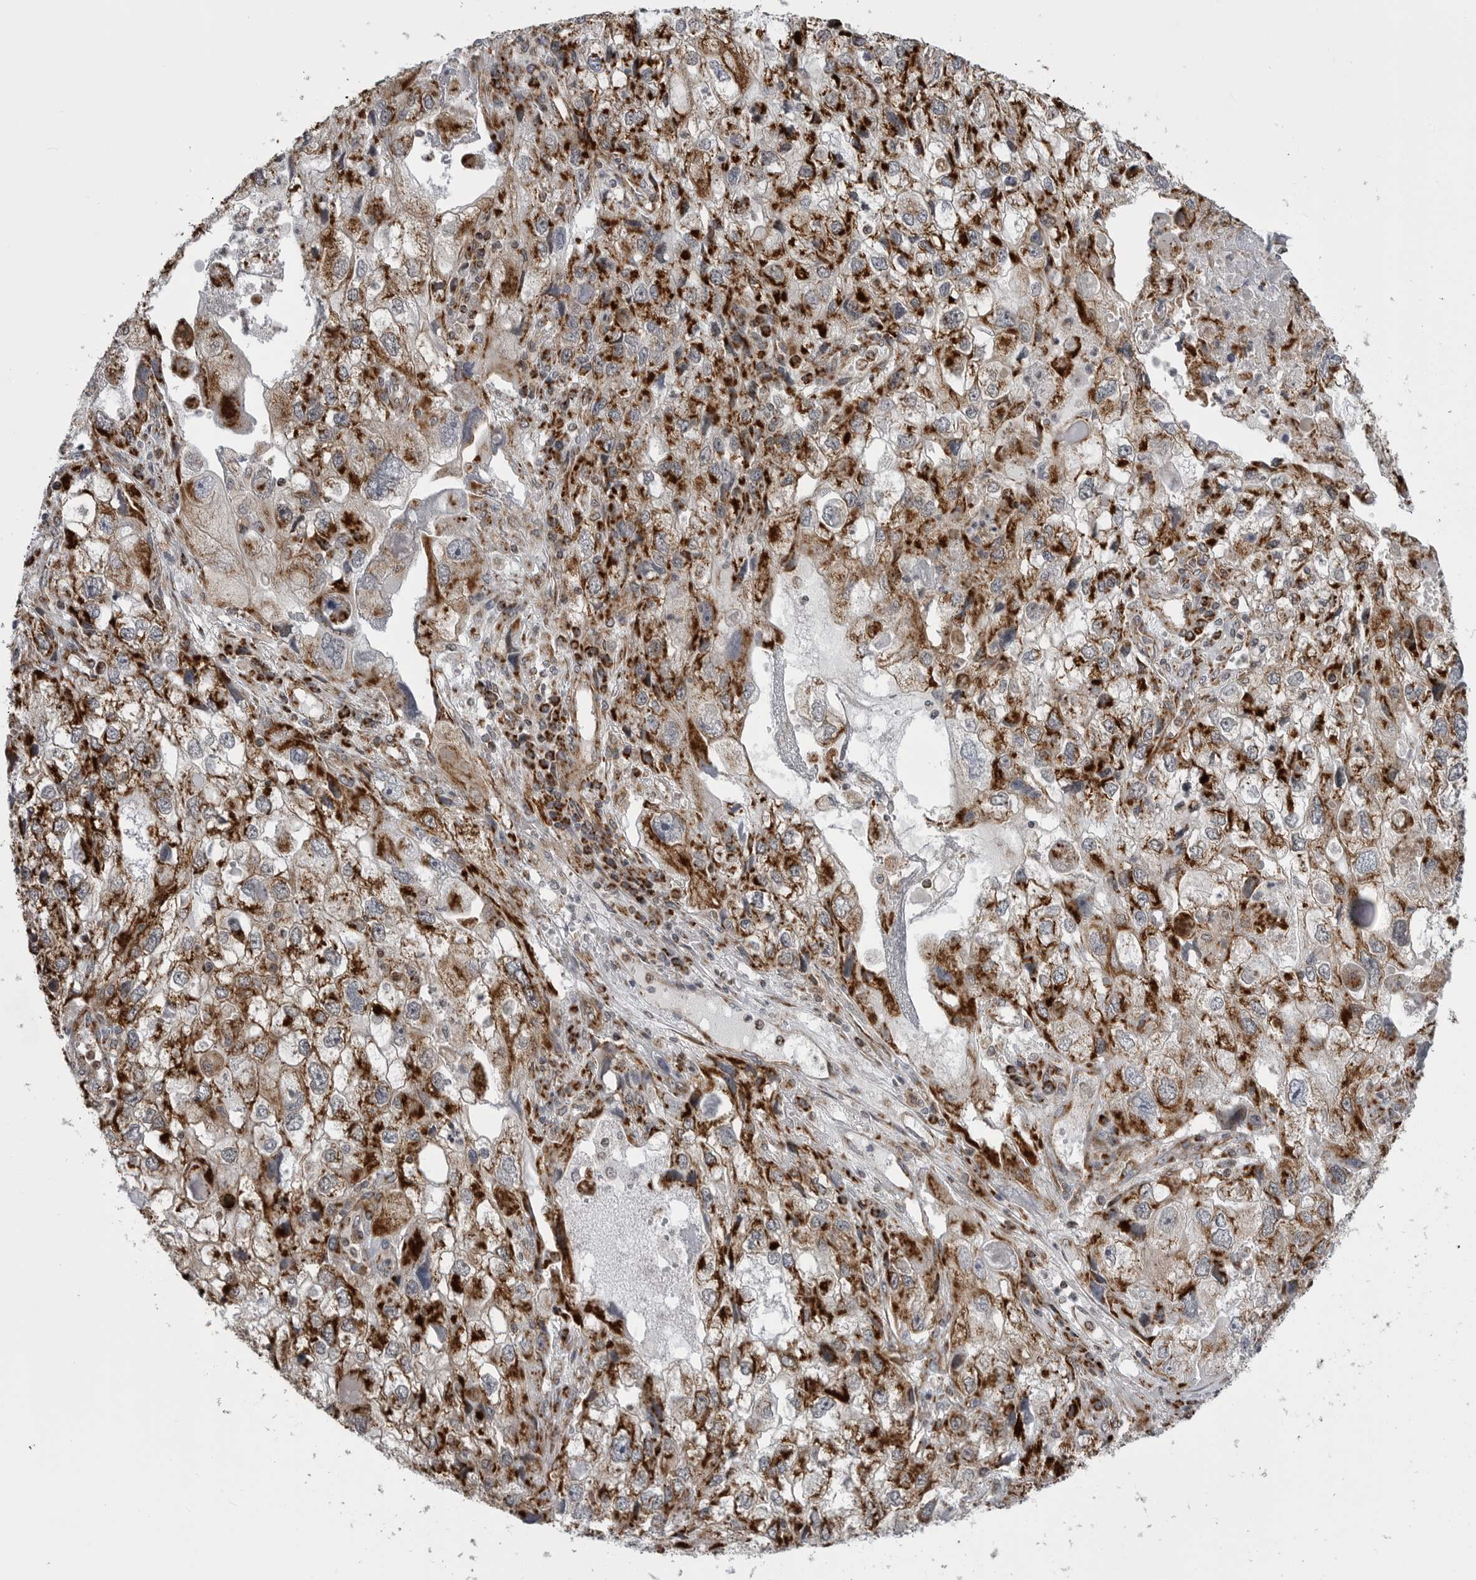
{"staining": {"intensity": "strong", "quantity": "25%-75%", "location": "cytoplasmic/membranous"}, "tissue": "endometrial cancer", "cell_type": "Tumor cells", "image_type": "cancer", "snomed": [{"axis": "morphology", "description": "Adenocarcinoma, NOS"}, {"axis": "topography", "description": "Endometrium"}], "caption": "There is high levels of strong cytoplasmic/membranous staining in tumor cells of adenocarcinoma (endometrial), as demonstrated by immunohistochemical staining (brown color).", "gene": "FH", "patient": {"sex": "female", "age": 49}}